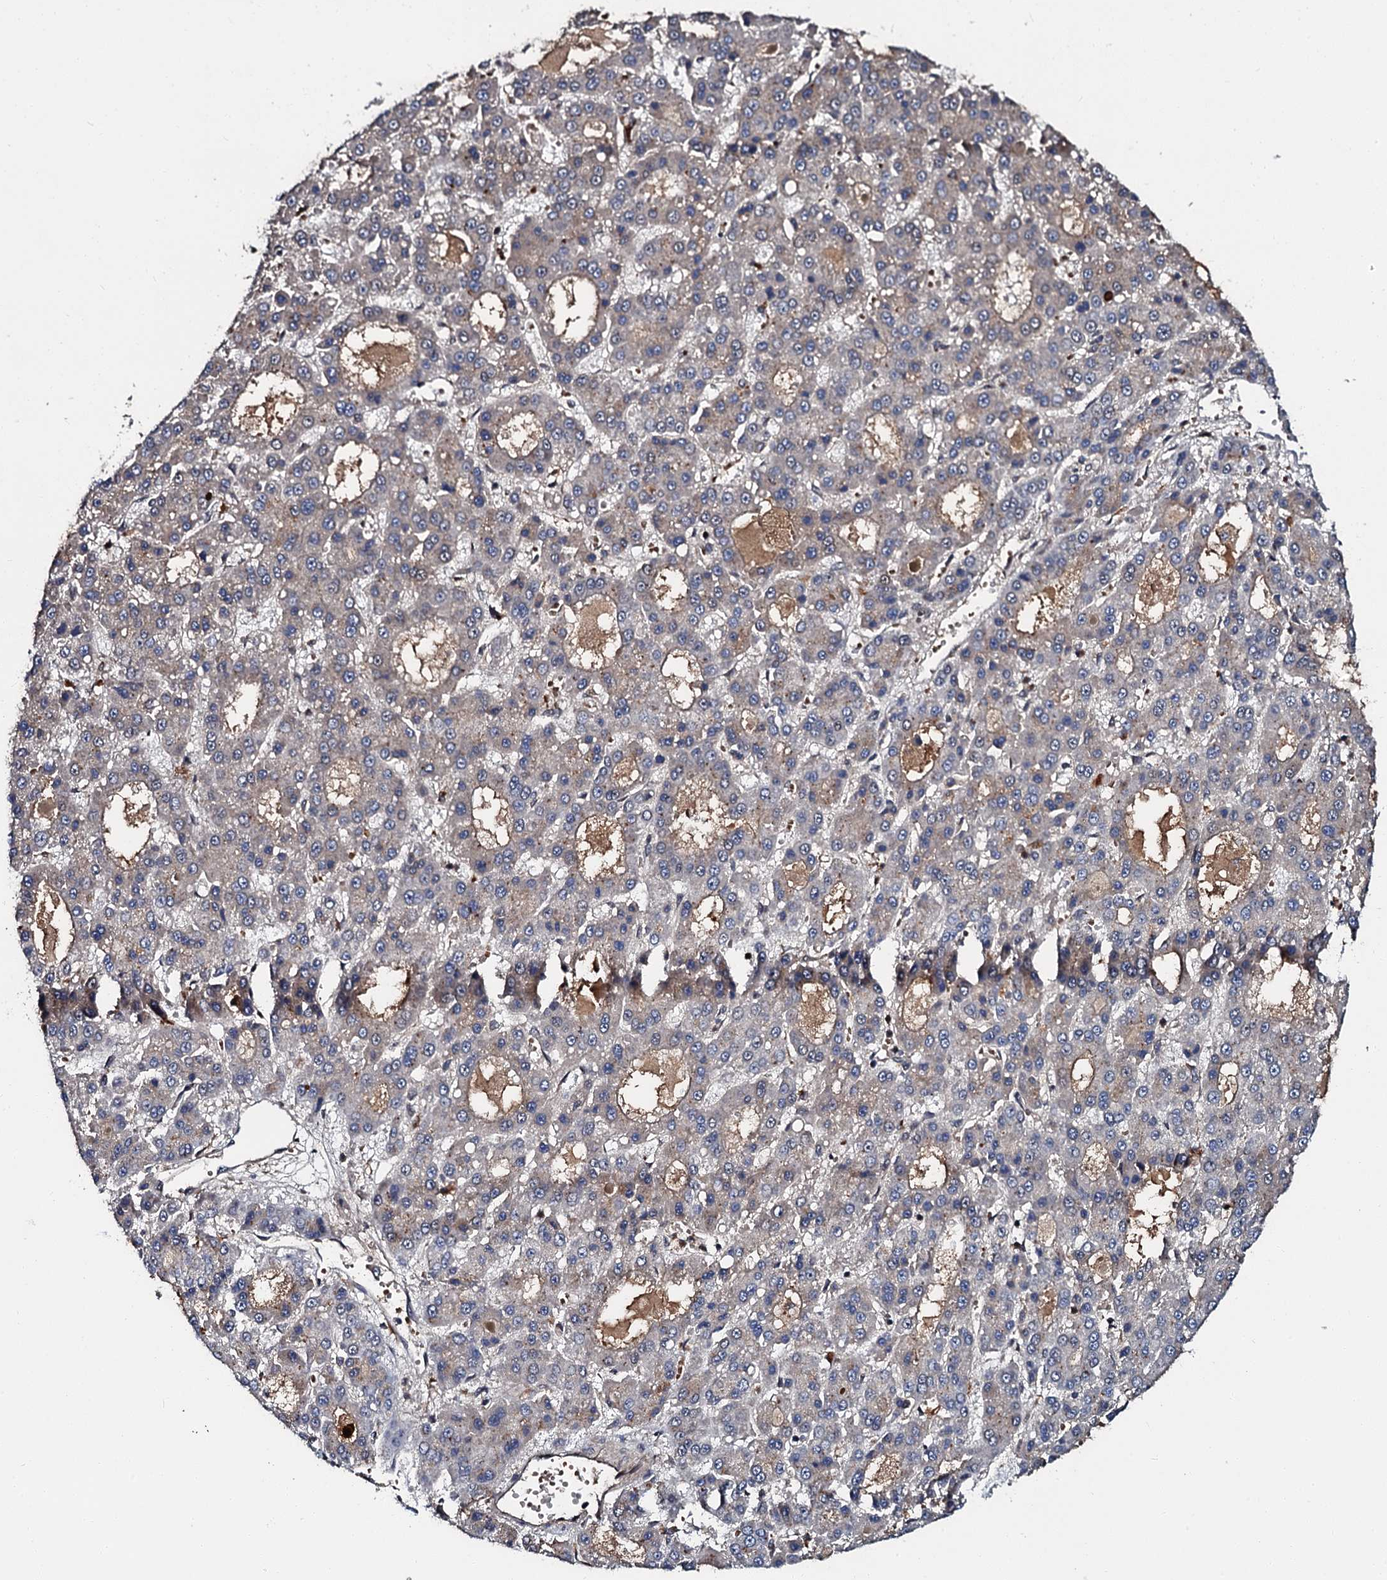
{"staining": {"intensity": "weak", "quantity": "<25%", "location": "cytoplasmic/membranous"}, "tissue": "liver cancer", "cell_type": "Tumor cells", "image_type": "cancer", "snomed": [{"axis": "morphology", "description": "Carcinoma, Hepatocellular, NOS"}, {"axis": "topography", "description": "Liver"}], "caption": "IHC micrograph of liver hepatocellular carcinoma stained for a protein (brown), which reveals no positivity in tumor cells.", "gene": "N4BP1", "patient": {"sex": "male", "age": 70}}